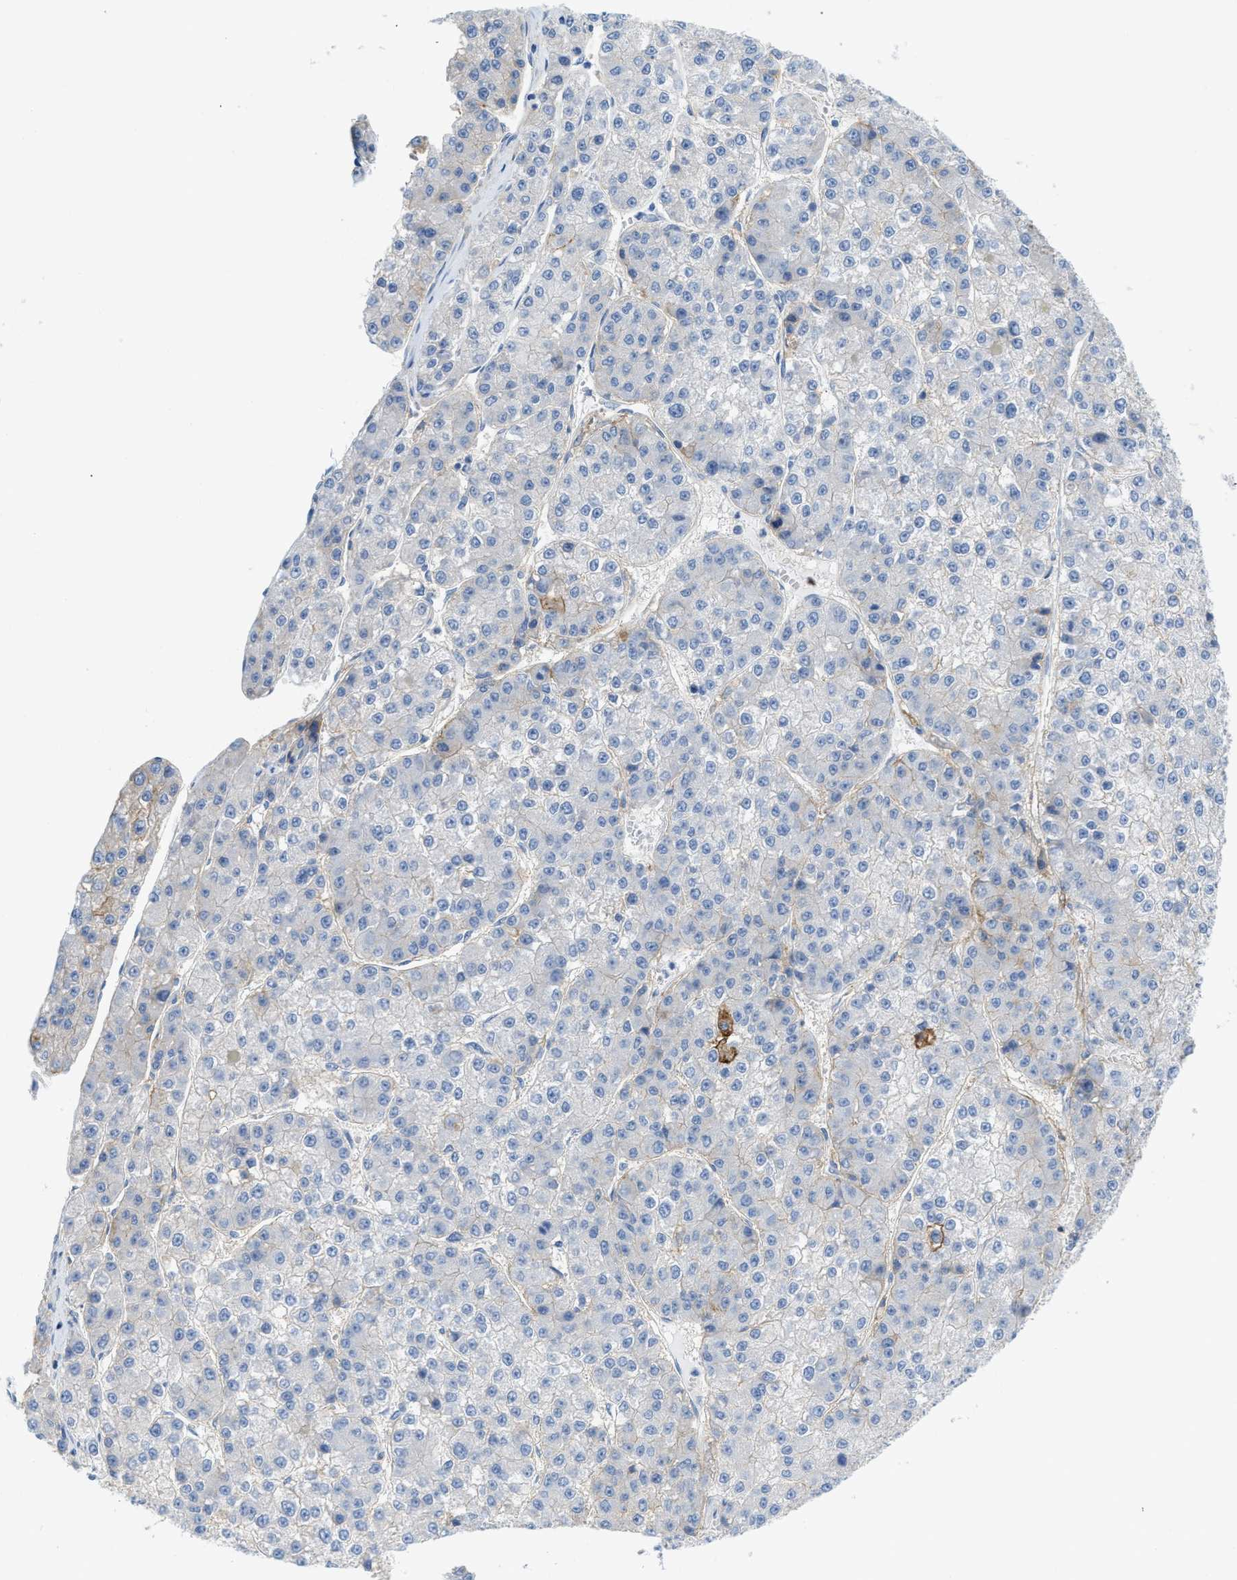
{"staining": {"intensity": "negative", "quantity": "none", "location": "none"}, "tissue": "liver cancer", "cell_type": "Tumor cells", "image_type": "cancer", "snomed": [{"axis": "morphology", "description": "Carcinoma, Hepatocellular, NOS"}, {"axis": "topography", "description": "Liver"}], "caption": "A high-resolution histopathology image shows immunohistochemistry staining of liver cancer, which demonstrates no significant positivity in tumor cells.", "gene": "SLC3A2", "patient": {"sex": "female", "age": 73}}